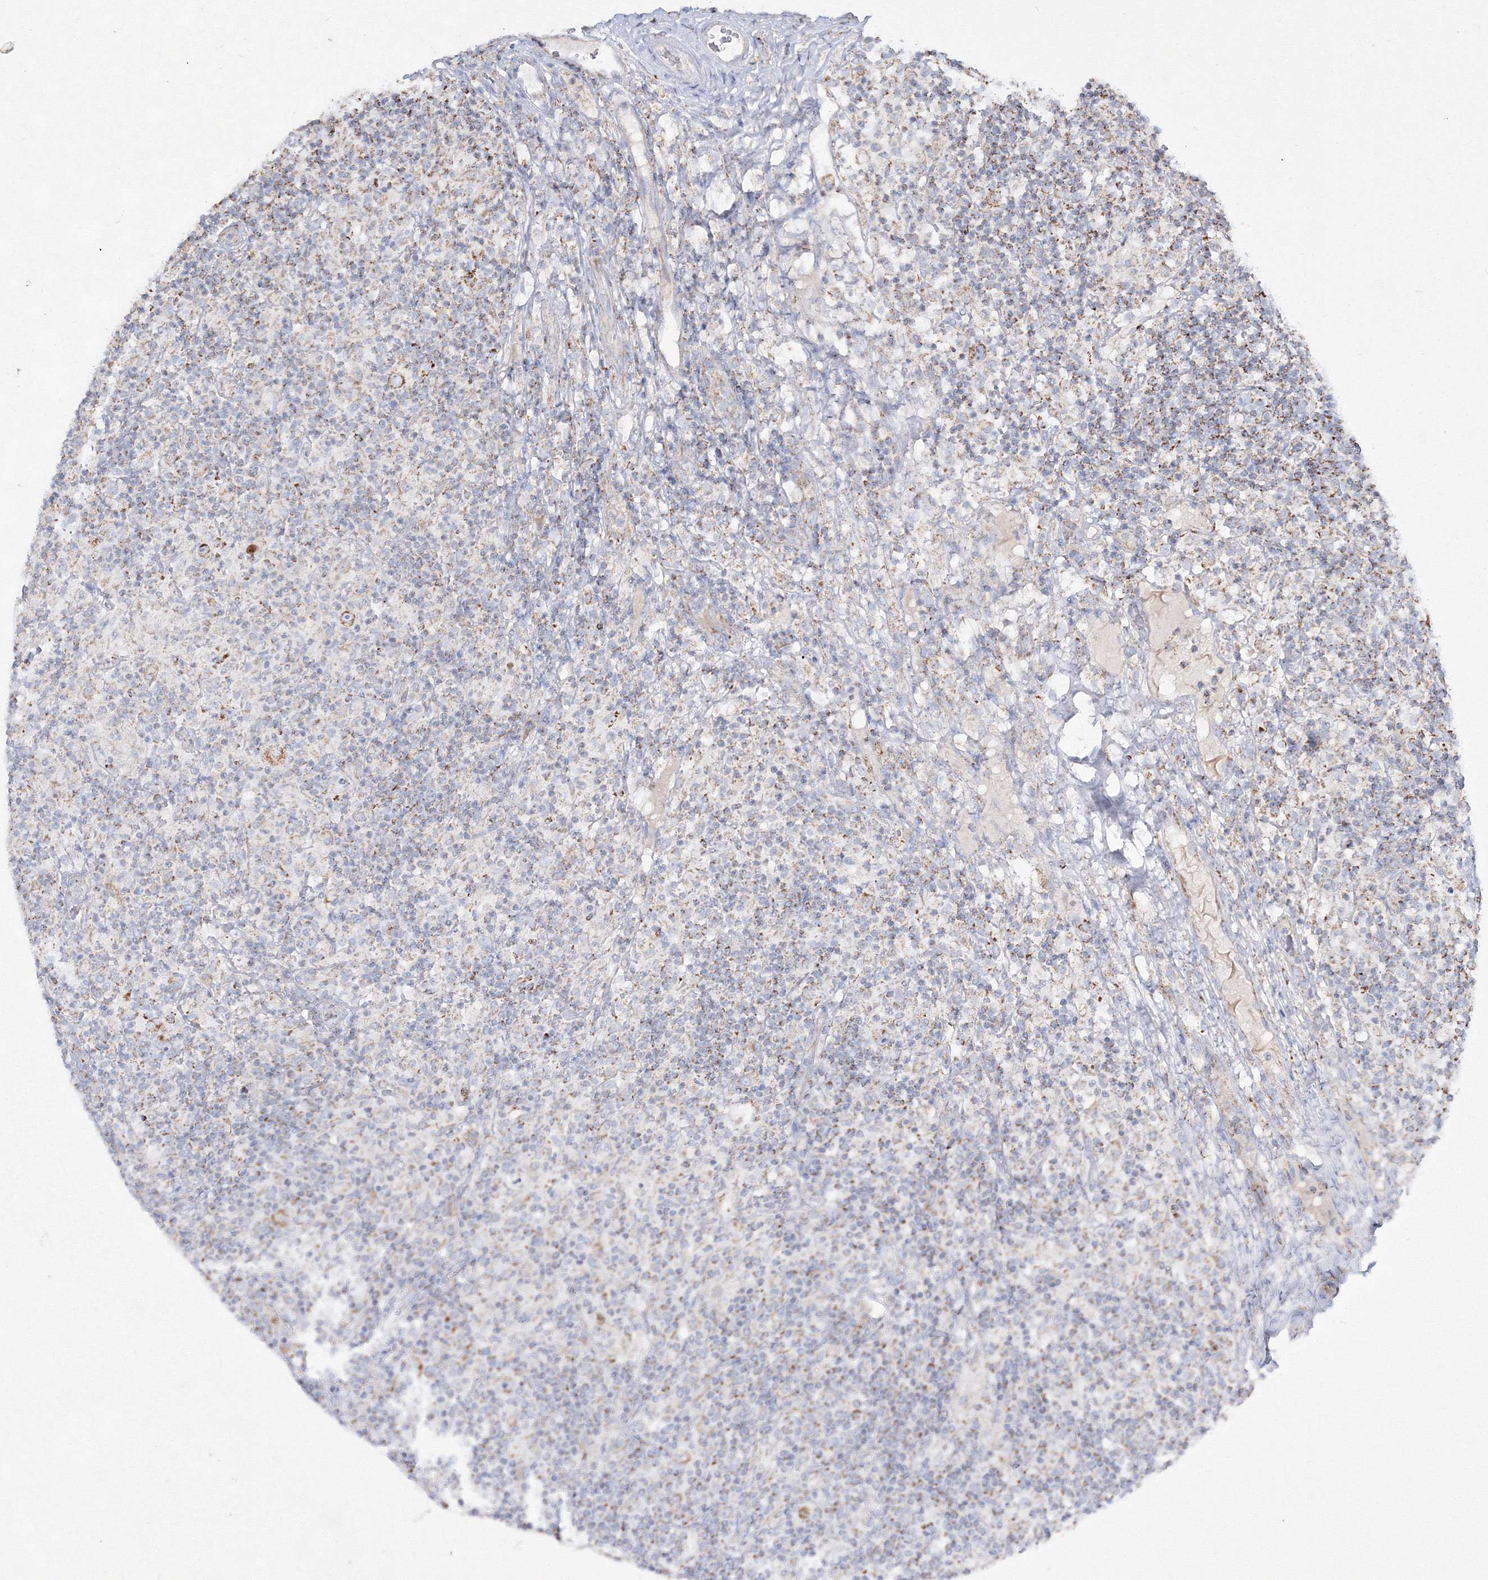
{"staining": {"intensity": "moderate", "quantity": ">75%", "location": "cytoplasmic/membranous"}, "tissue": "lymphoma", "cell_type": "Tumor cells", "image_type": "cancer", "snomed": [{"axis": "morphology", "description": "Hodgkin's disease, NOS"}, {"axis": "topography", "description": "Lymph node"}], "caption": "Immunohistochemical staining of lymphoma exhibits medium levels of moderate cytoplasmic/membranous expression in approximately >75% of tumor cells.", "gene": "IGSF9", "patient": {"sex": "male", "age": 70}}